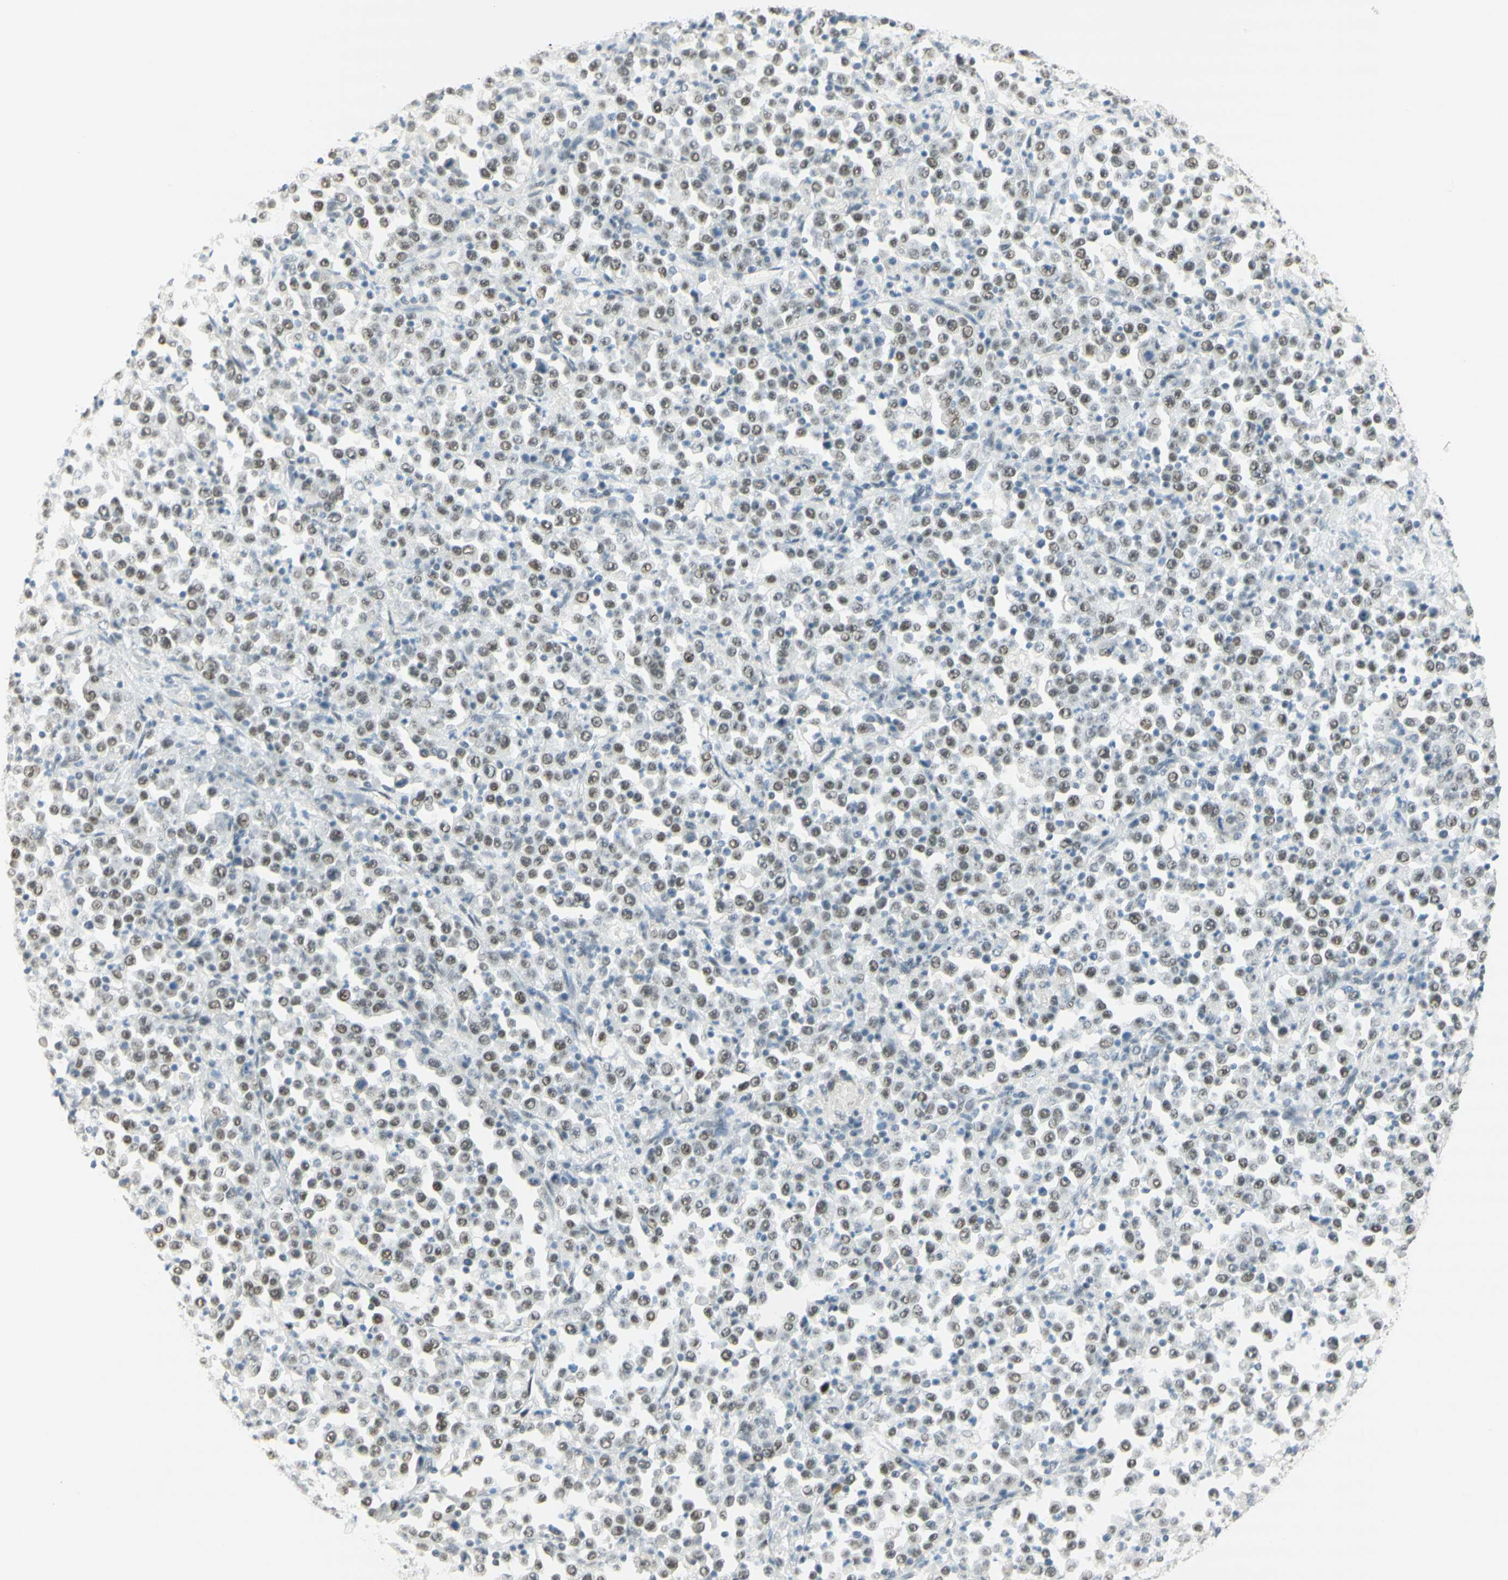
{"staining": {"intensity": "weak", "quantity": ">75%", "location": "nuclear"}, "tissue": "stomach cancer", "cell_type": "Tumor cells", "image_type": "cancer", "snomed": [{"axis": "morphology", "description": "Normal tissue, NOS"}, {"axis": "morphology", "description": "Adenocarcinoma, NOS"}, {"axis": "topography", "description": "Stomach, upper"}, {"axis": "topography", "description": "Stomach"}], "caption": "This is a photomicrograph of IHC staining of stomach adenocarcinoma, which shows weak expression in the nuclear of tumor cells.", "gene": "PMS2", "patient": {"sex": "male", "age": 59}}